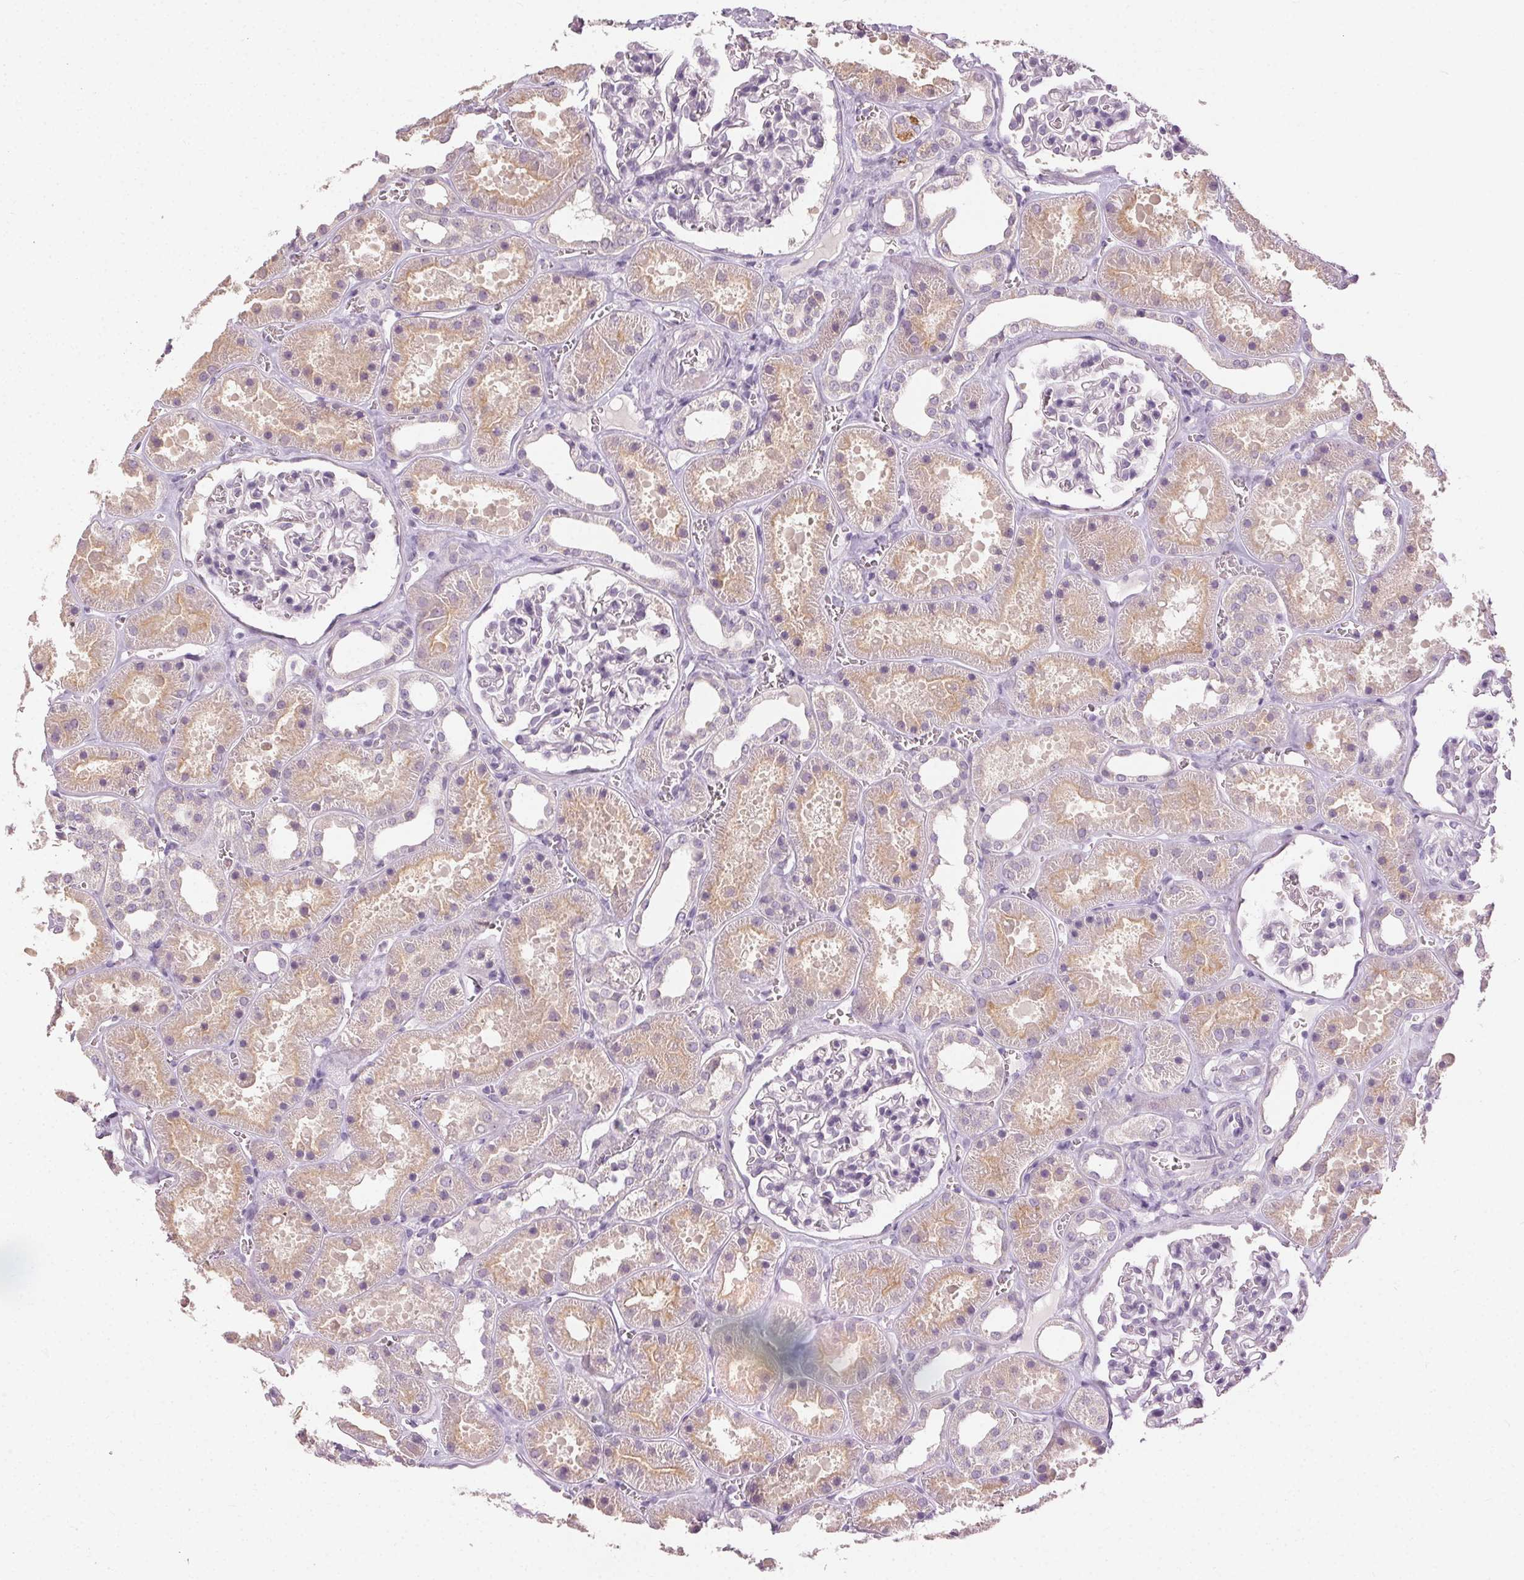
{"staining": {"intensity": "negative", "quantity": "none", "location": "none"}, "tissue": "kidney", "cell_type": "Cells in glomeruli", "image_type": "normal", "snomed": [{"axis": "morphology", "description": "Normal tissue, NOS"}, {"axis": "topography", "description": "Kidney"}], "caption": "A high-resolution image shows immunohistochemistry staining of benign kidney, which reveals no significant expression in cells in glomeruli.", "gene": "CLTRN", "patient": {"sex": "female", "age": 41}}